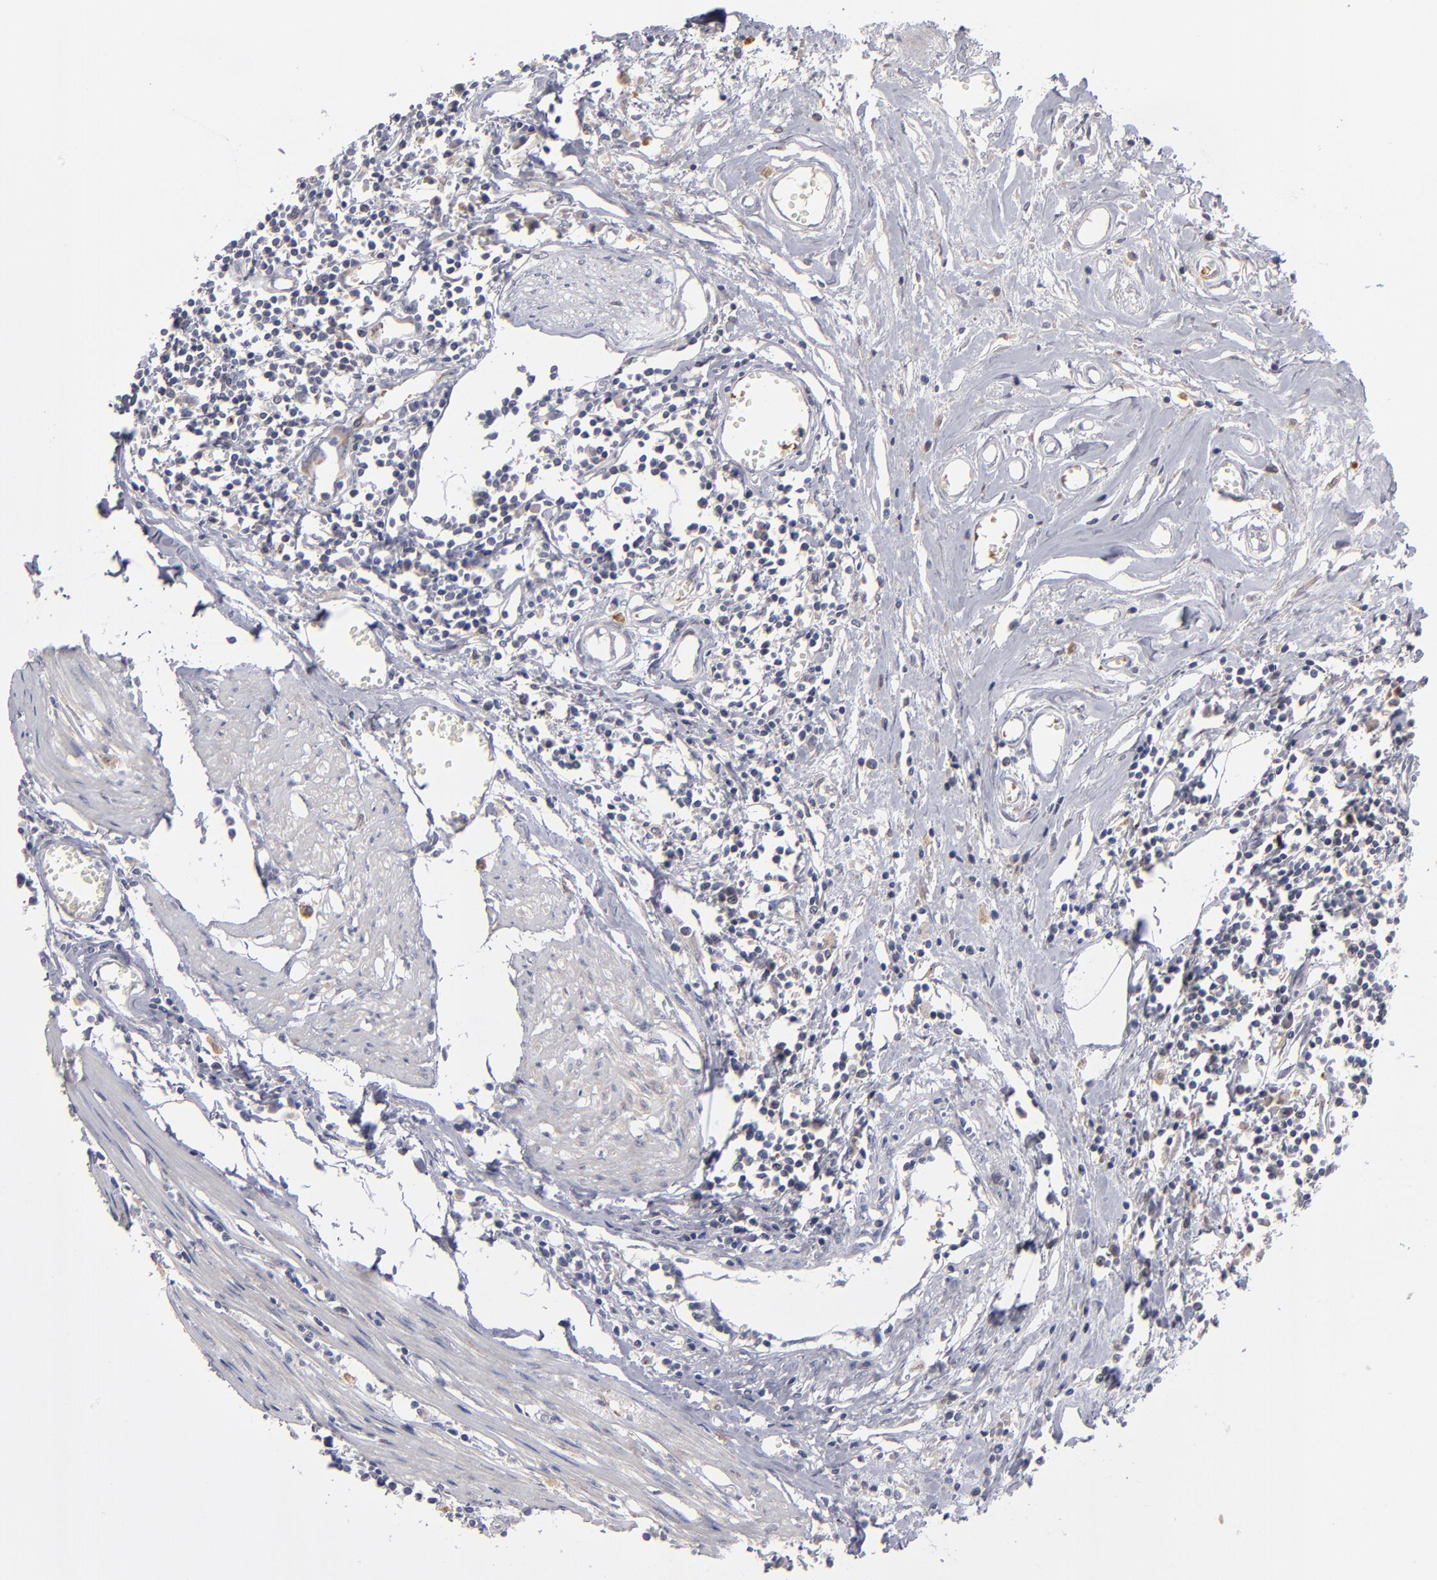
{"staining": {"intensity": "negative", "quantity": "none", "location": "none"}, "tissue": "urothelial cancer", "cell_type": "Tumor cells", "image_type": "cancer", "snomed": [{"axis": "morphology", "description": "Urothelial carcinoma, High grade"}, {"axis": "topography", "description": "Urinary bladder"}], "caption": "Immunohistochemistry (IHC) image of neoplastic tissue: urothelial carcinoma (high-grade) stained with DAB shows no significant protein expression in tumor cells. (DAB (3,3'-diaminobenzidine) immunohistochemistry visualized using brightfield microscopy, high magnification).", "gene": "EXD2", "patient": {"sex": "male", "age": 54}}